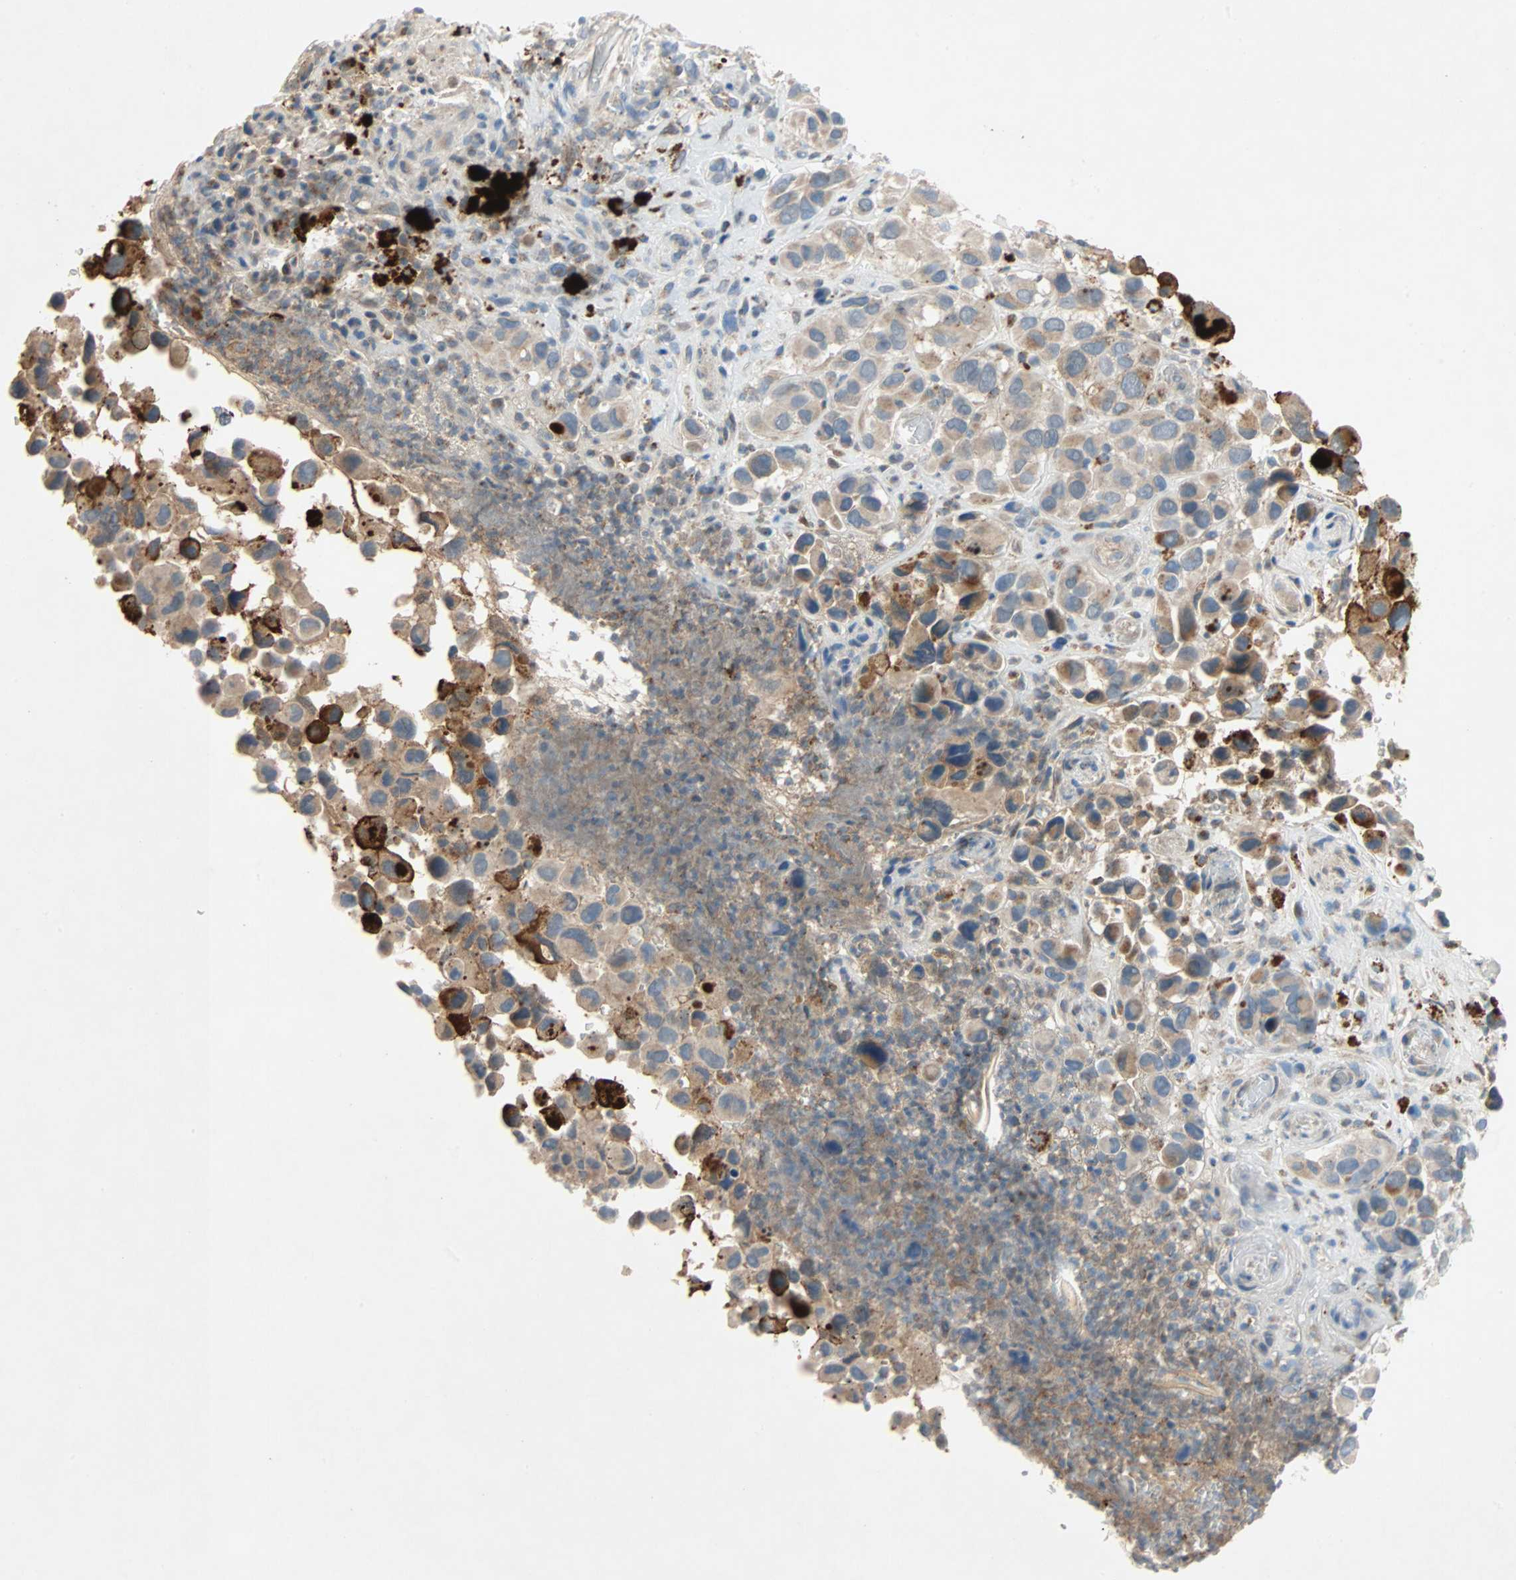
{"staining": {"intensity": "moderate", "quantity": ">75%", "location": "cytoplasmic/membranous"}, "tissue": "melanoma", "cell_type": "Tumor cells", "image_type": "cancer", "snomed": [{"axis": "morphology", "description": "Malignant melanoma, NOS"}, {"axis": "topography", "description": "Skin"}], "caption": "DAB (3,3'-diaminobenzidine) immunohistochemical staining of human melanoma shows moderate cytoplasmic/membranous protein staining in approximately >75% of tumor cells.", "gene": "XYLT1", "patient": {"sex": "female", "age": 73}}